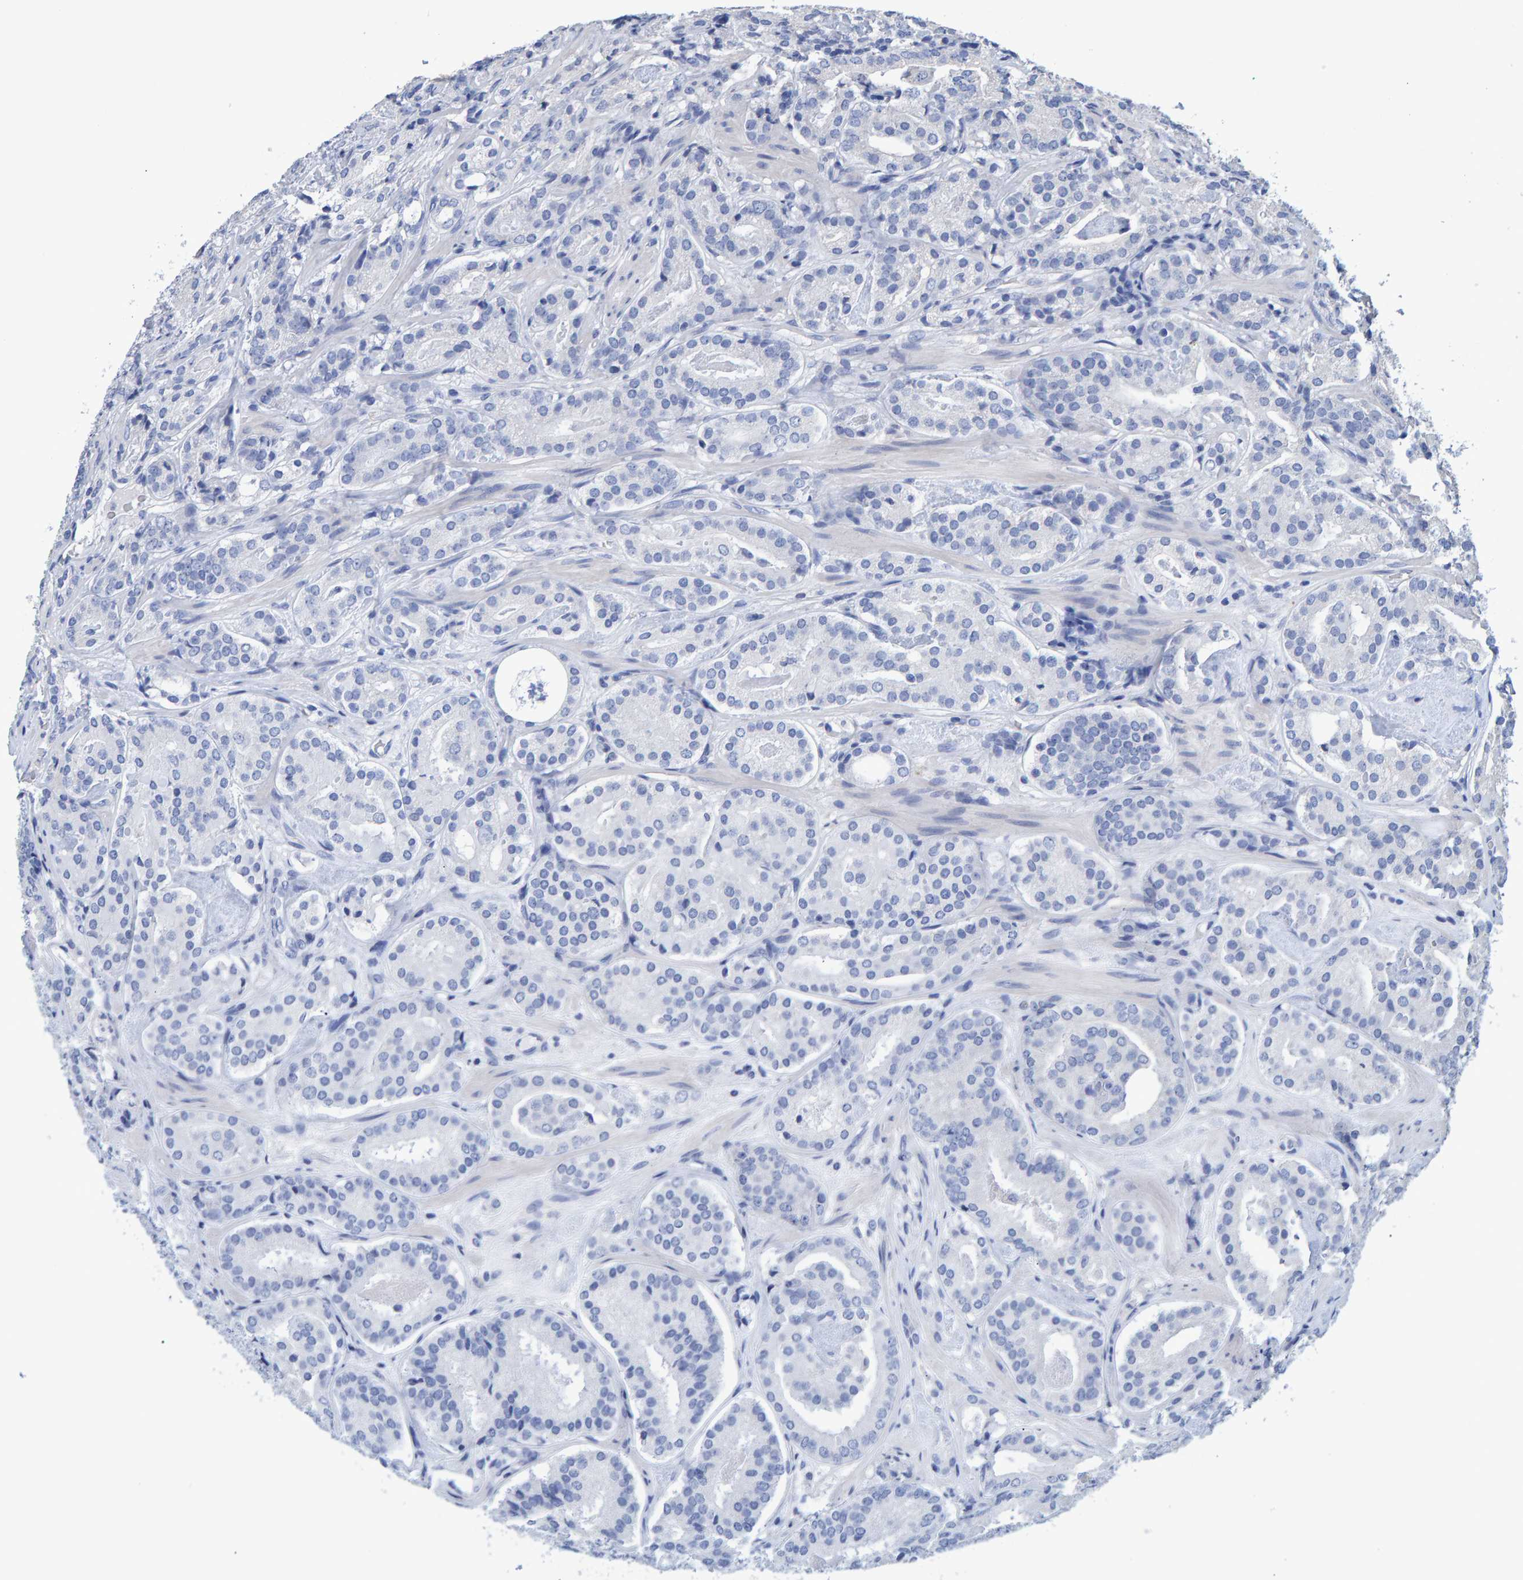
{"staining": {"intensity": "negative", "quantity": "none", "location": "none"}, "tissue": "prostate cancer", "cell_type": "Tumor cells", "image_type": "cancer", "snomed": [{"axis": "morphology", "description": "Adenocarcinoma, Low grade"}, {"axis": "topography", "description": "Prostate"}], "caption": "Adenocarcinoma (low-grade) (prostate) was stained to show a protein in brown. There is no significant staining in tumor cells. (Immunohistochemistry (ihc), brightfield microscopy, high magnification).", "gene": "HEMGN", "patient": {"sex": "male", "age": 69}}